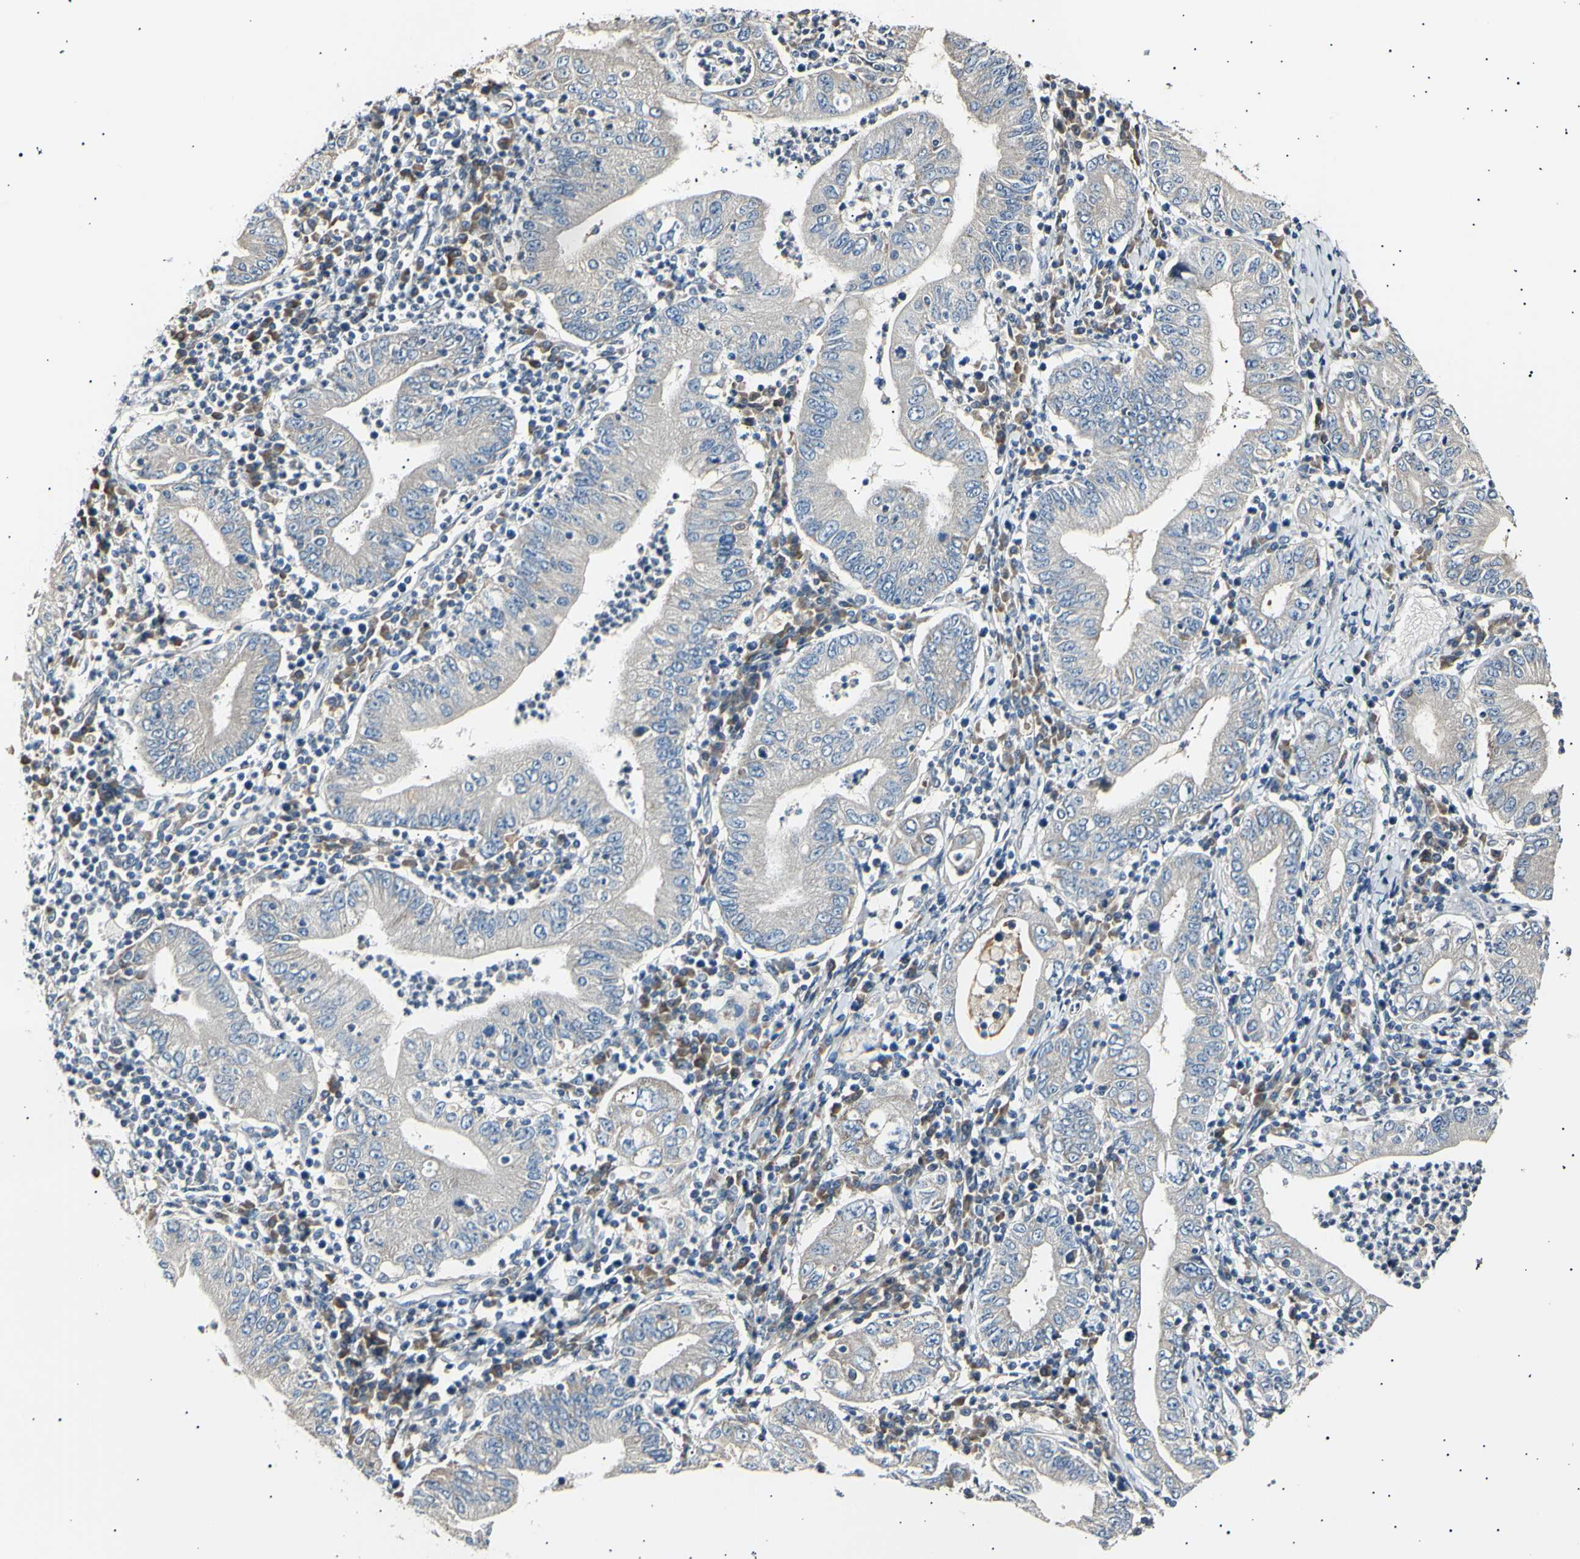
{"staining": {"intensity": "weak", "quantity": ">75%", "location": "cytoplasmic/membranous"}, "tissue": "stomach cancer", "cell_type": "Tumor cells", "image_type": "cancer", "snomed": [{"axis": "morphology", "description": "Normal tissue, NOS"}, {"axis": "morphology", "description": "Adenocarcinoma, NOS"}, {"axis": "topography", "description": "Esophagus"}, {"axis": "topography", "description": "Stomach, upper"}, {"axis": "topography", "description": "Peripheral nerve tissue"}], "caption": "This micrograph displays immunohistochemistry (IHC) staining of human stomach cancer, with low weak cytoplasmic/membranous expression in about >75% of tumor cells.", "gene": "ITGA6", "patient": {"sex": "male", "age": 62}}